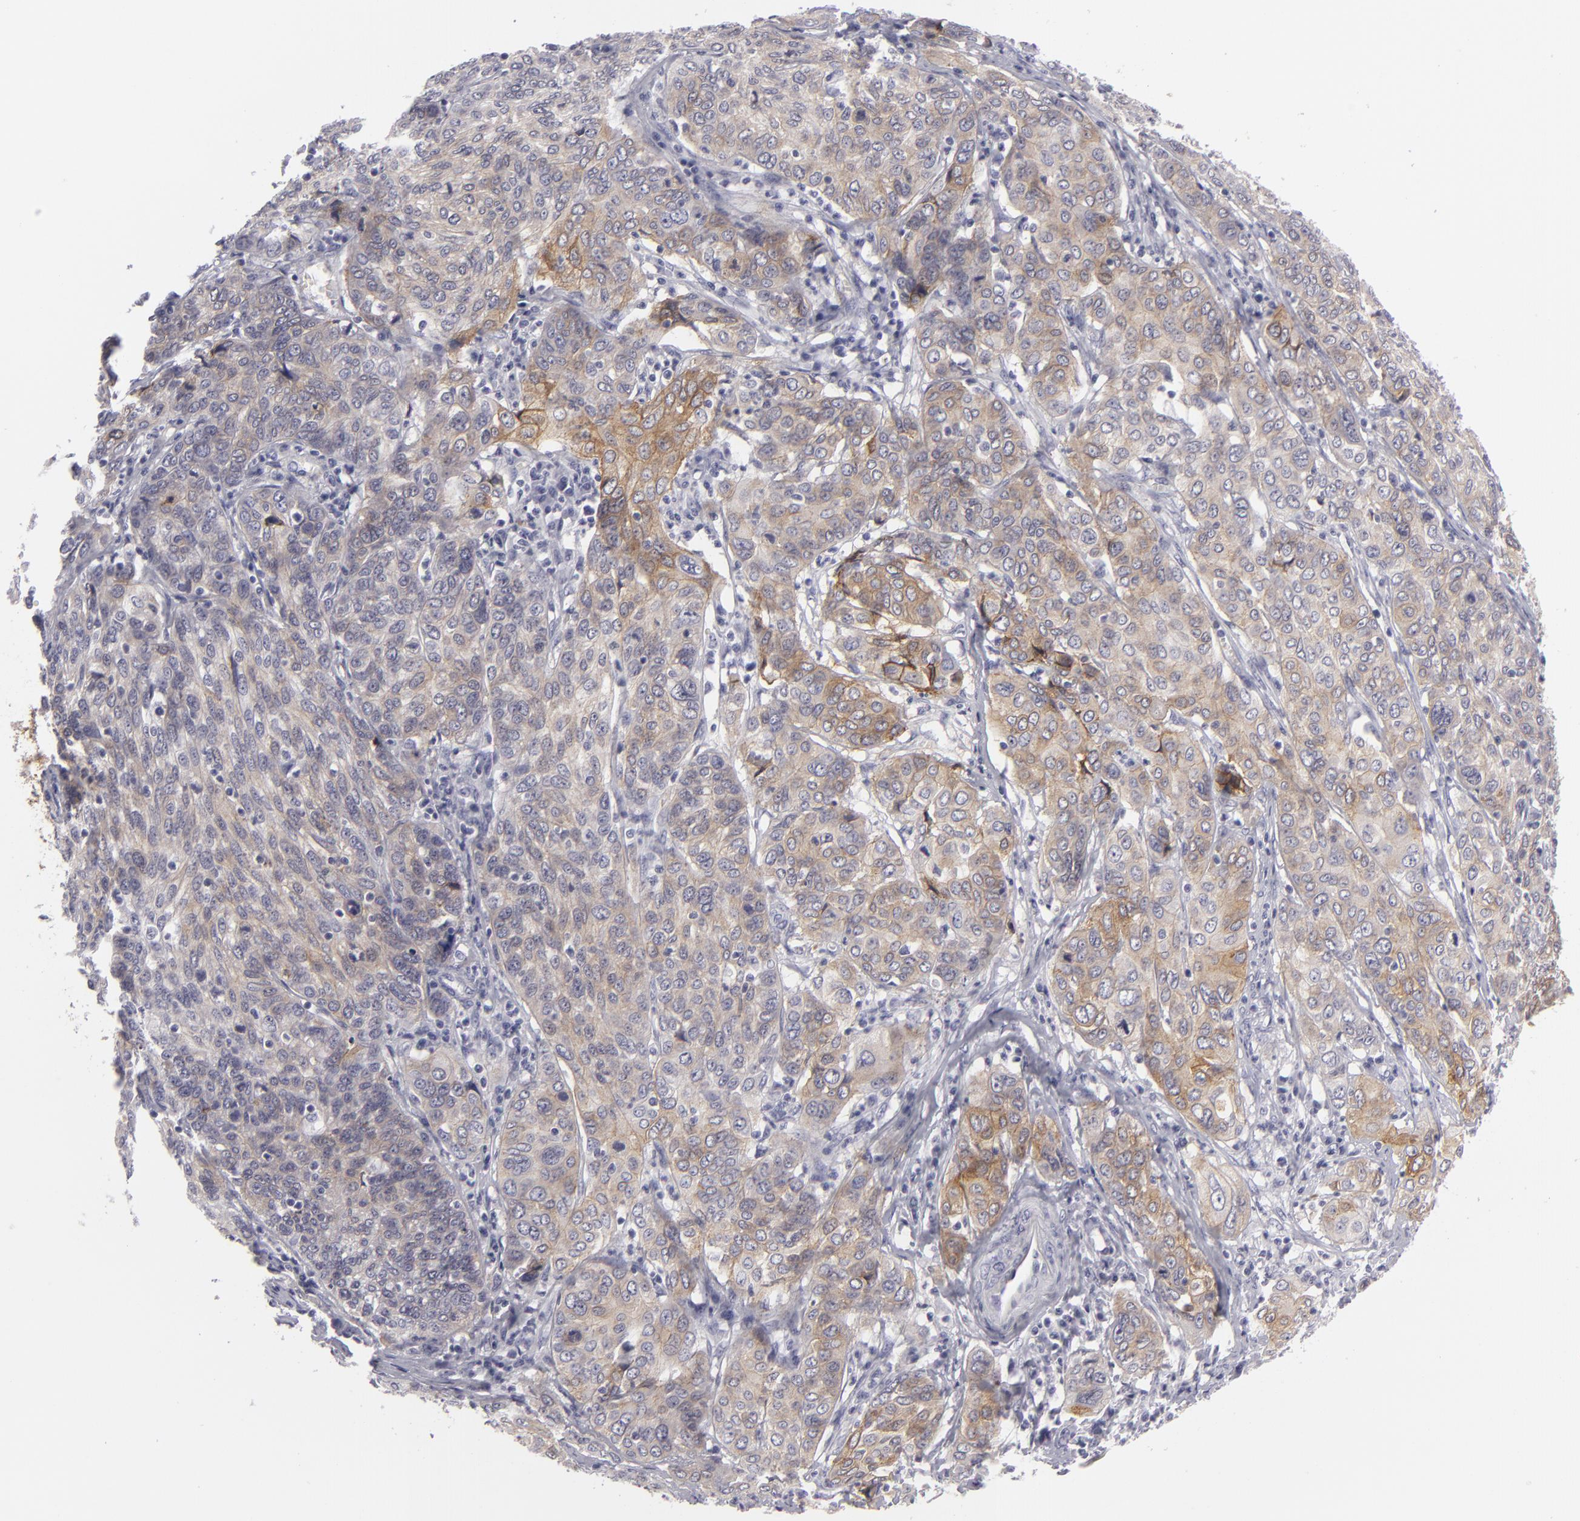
{"staining": {"intensity": "weak", "quantity": ">75%", "location": "cytoplasmic/membranous"}, "tissue": "cervical cancer", "cell_type": "Tumor cells", "image_type": "cancer", "snomed": [{"axis": "morphology", "description": "Squamous cell carcinoma, NOS"}, {"axis": "topography", "description": "Cervix"}], "caption": "Immunohistochemical staining of squamous cell carcinoma (cervical) shows low levels of weak cytoplasmic/membranous protein positivity in about >75% of tumor cells. Using DAB (3,3'-diaminobenzidine) (brown) and hematoxylin (blue) stains, captured at high magnification using brightfield microscopy.", "gene": "JUP", "patient": {"sex": "female", "age": 38}}